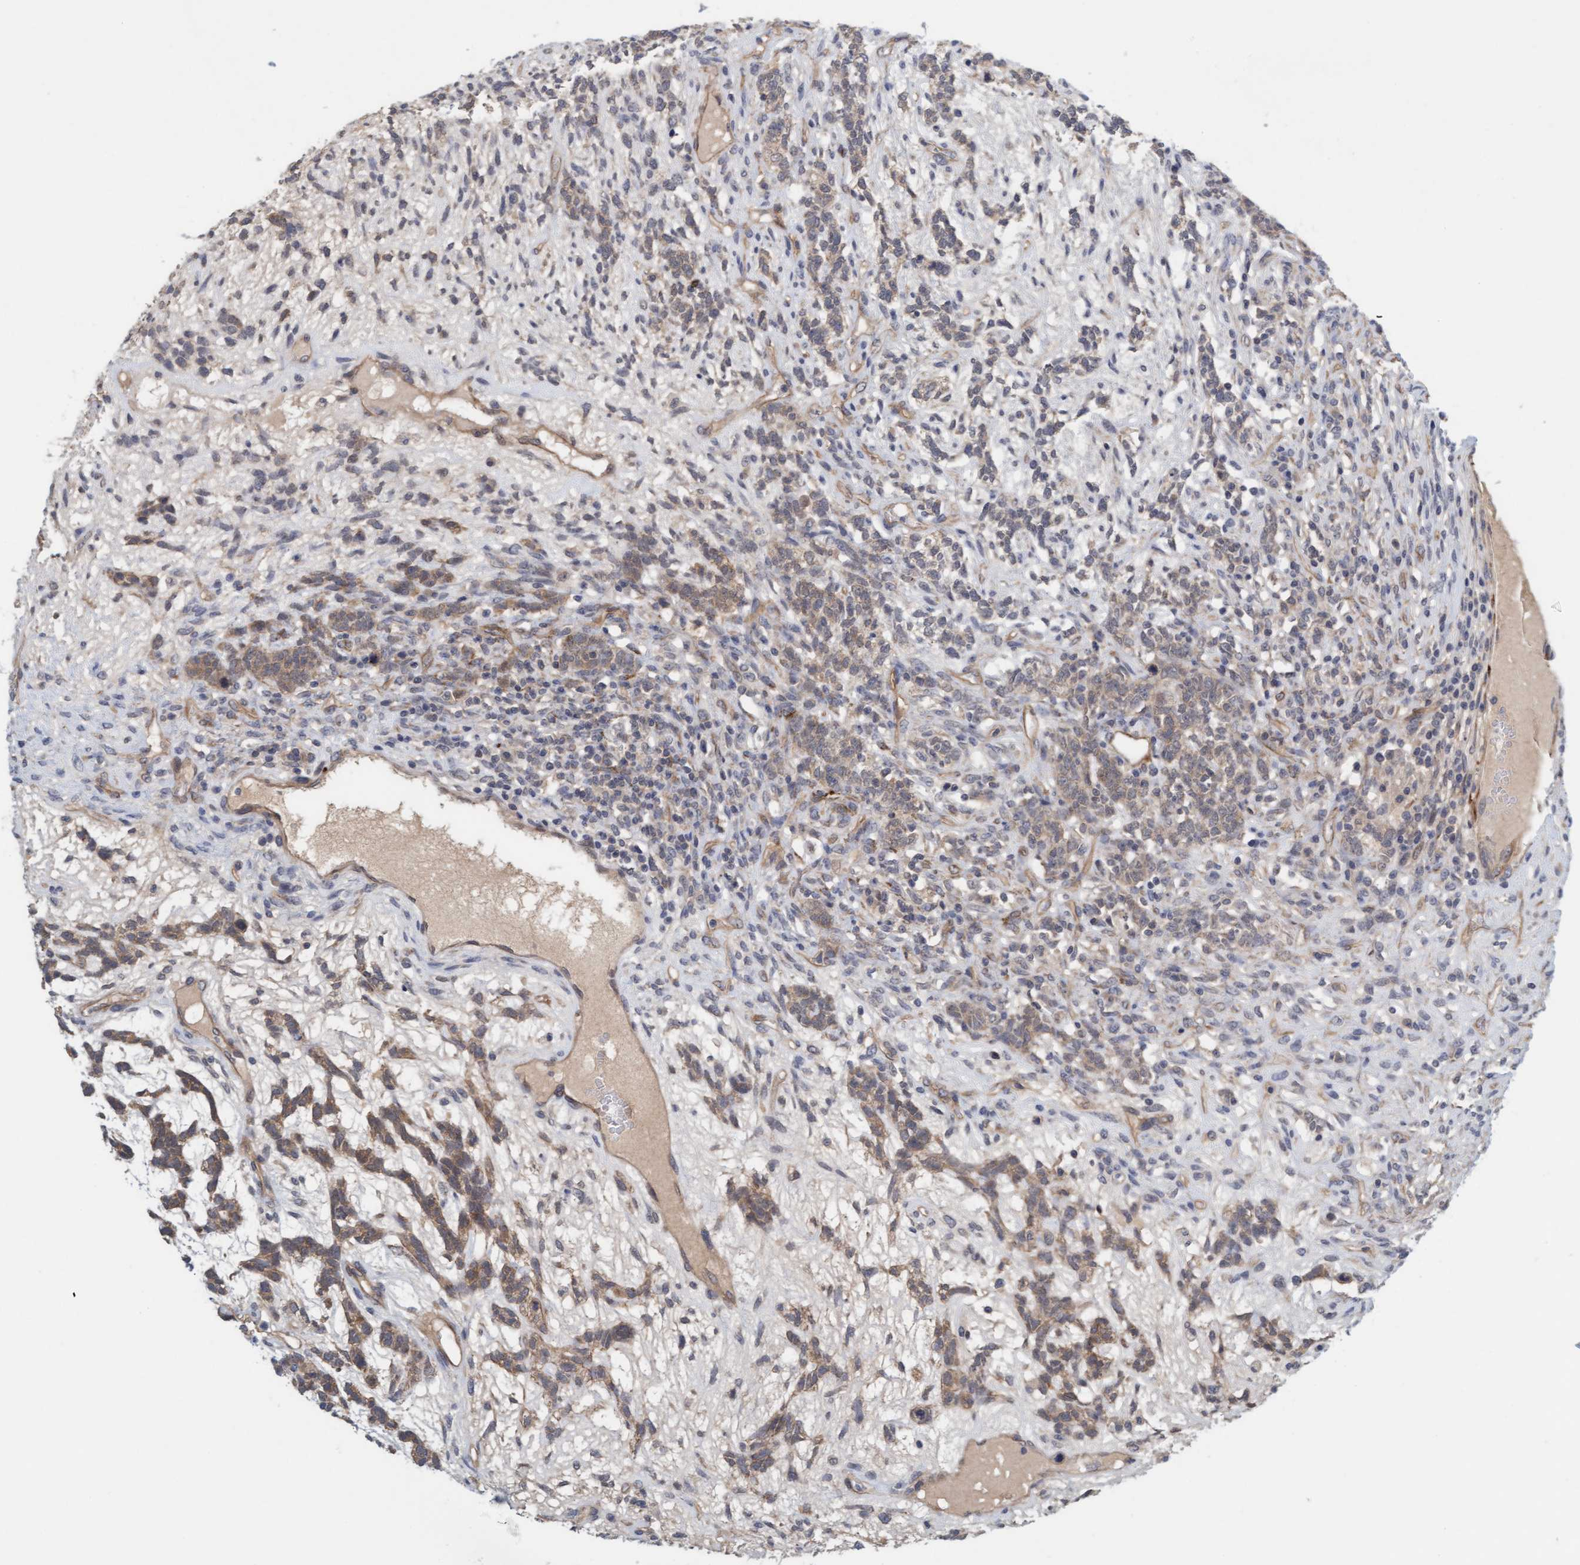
{"staining": {"intensity": "weak", "quantity": ">75%", "location": "cytoplasmic/membranous"}, "tissue": "testis cancer", "cell_type": "Tumor cells", "image_type": "cancer", "snomed": [{"axis": "morphology", "description": "Seminoma, NOS"}, {"axis": "topography", "description": "Testis"}], "caption": "Immunohistochemical staining of seminoma (testis) shows weak cytoplasmic/membranous protein staining in about >75% of tumor cells.", "gene": "TSTD2", "patient": {"sex": "male", "age": 28}}